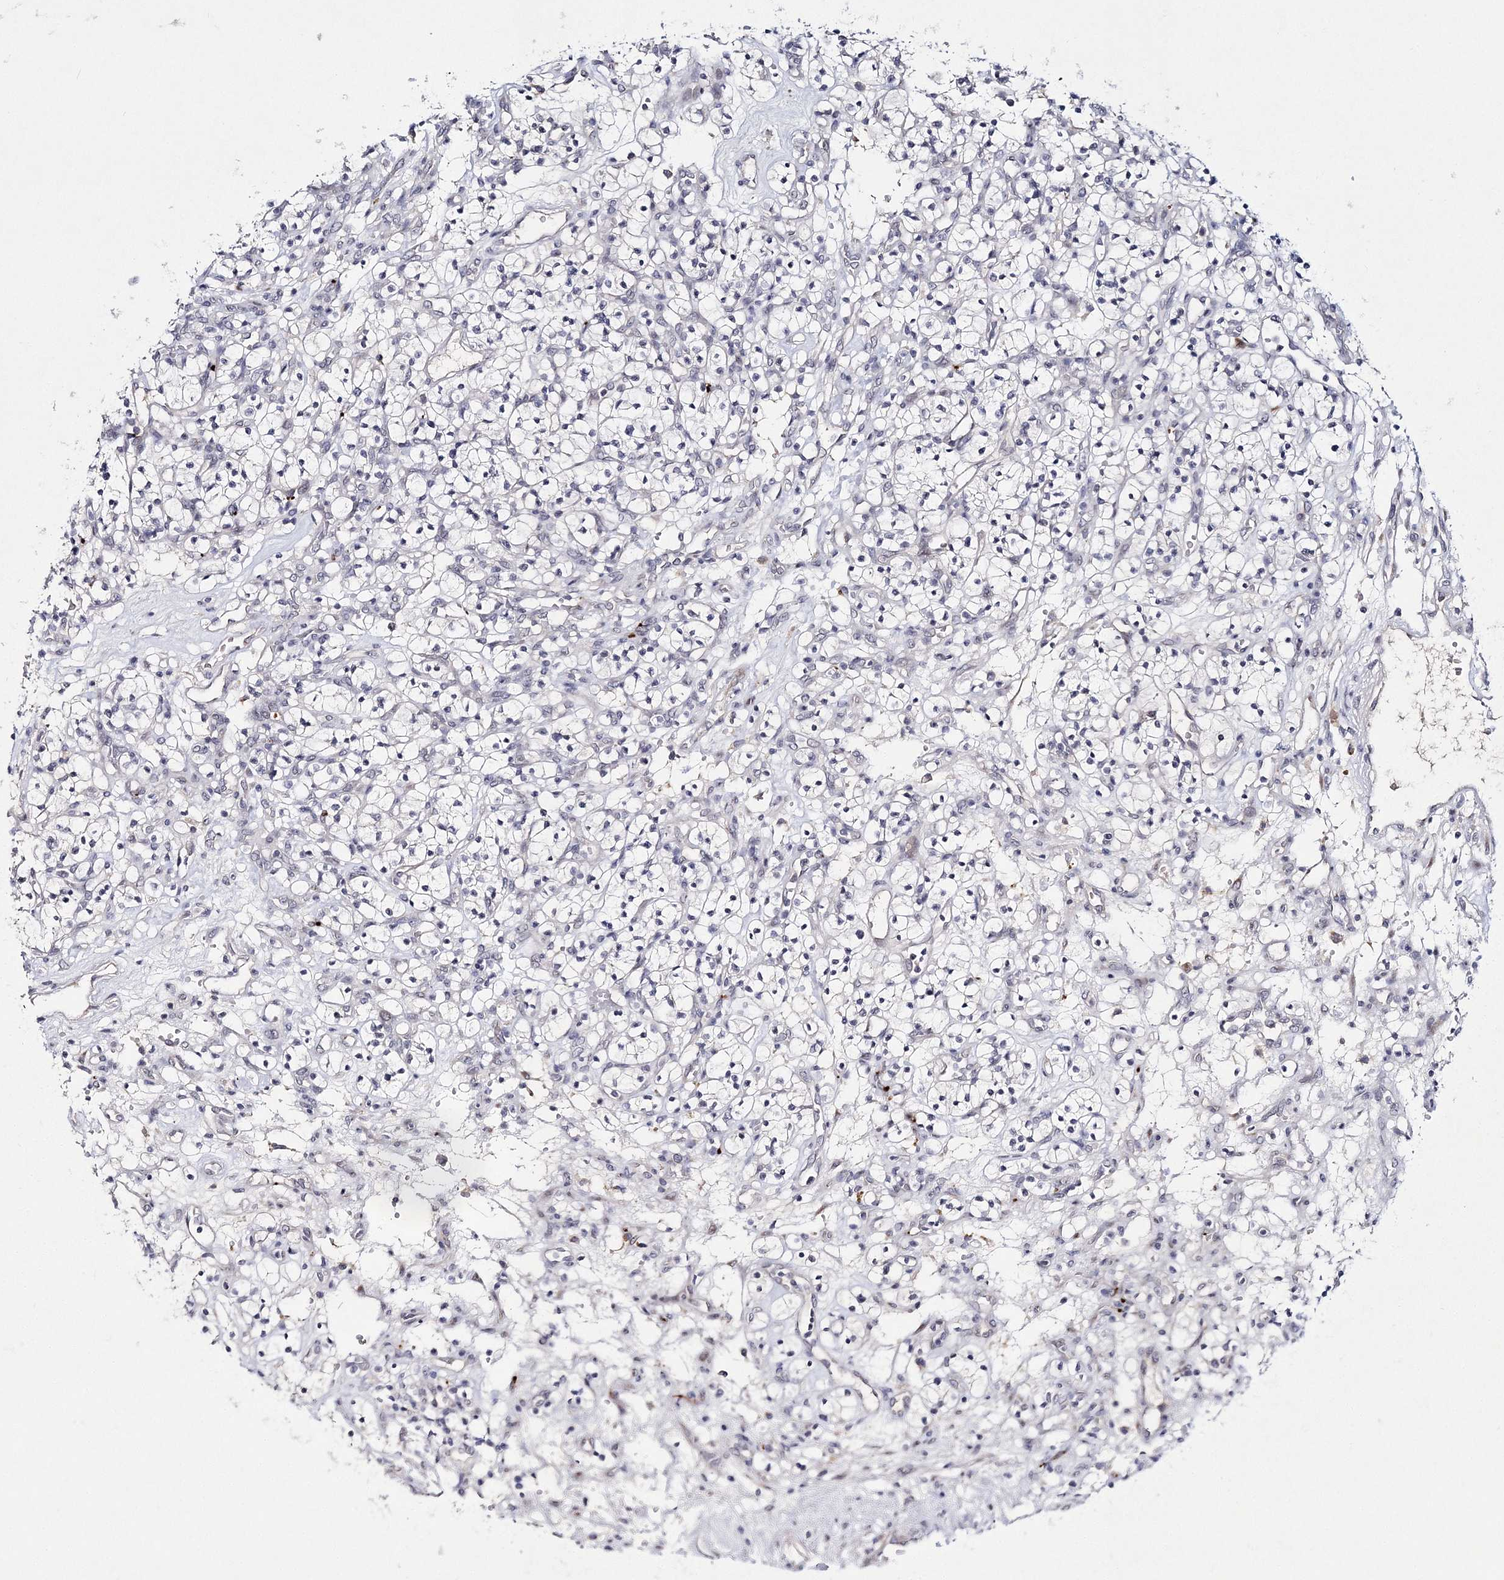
{"staining": {"intensity": "negative", "quantity": "none", "location": "none"}, "tissue": "renal cancer", "cell_type": "Tumor cells", "image_type": "cancer", "snomed": [{"axis": "morphology", "description": "Adenocarcinoma, NOS"}, {"axis": "topography", "description": "Kidney"}], "caption": "This is an immunohistochemistry image of human renal adenocarcinoma. There is no expression in tumor cells.", "gene": "MYOZ2", "patient": {"sex": "female", "age": 57}}